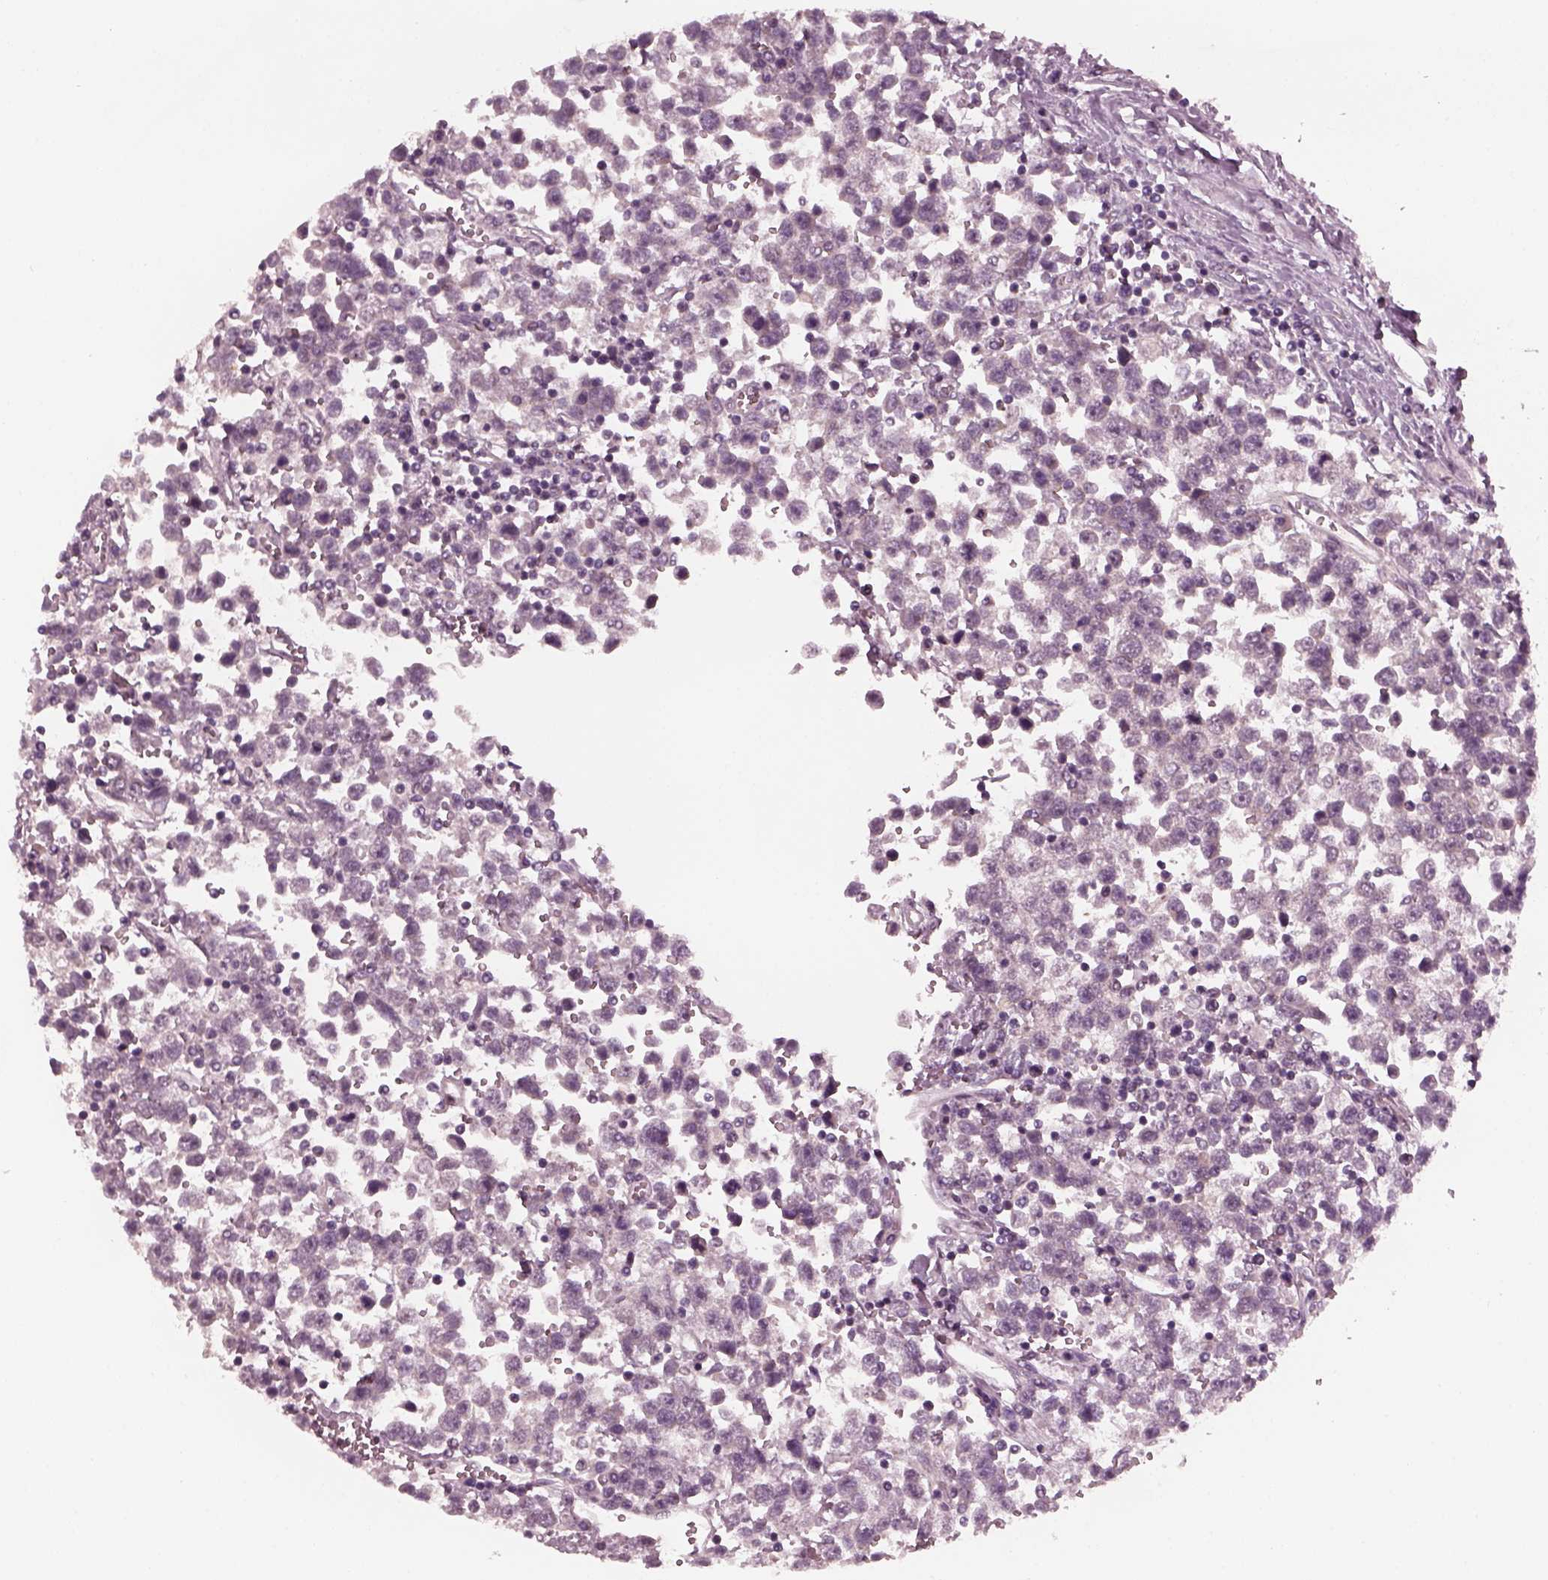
{"staining": {"intensity": "weak", "quantity": "<25%", "location": "cytoplasmic/membranous"}, "tissue": "testis cancer", "cell_type": "Tumor cells", "image_type": "cancer", "snomed": [{"axis": "morphology", "description": "Seminoma, NOS"}, {"axis": "topography", "description": "Testis"}], "caption": "DAB (3,3'-diaminobenzidine) immunohistochemical staining of testis cancer demonstrates no significant staining in tumor cells.", "gene": "TUBG1", "patient": {"sex": "male", "age": 34}}